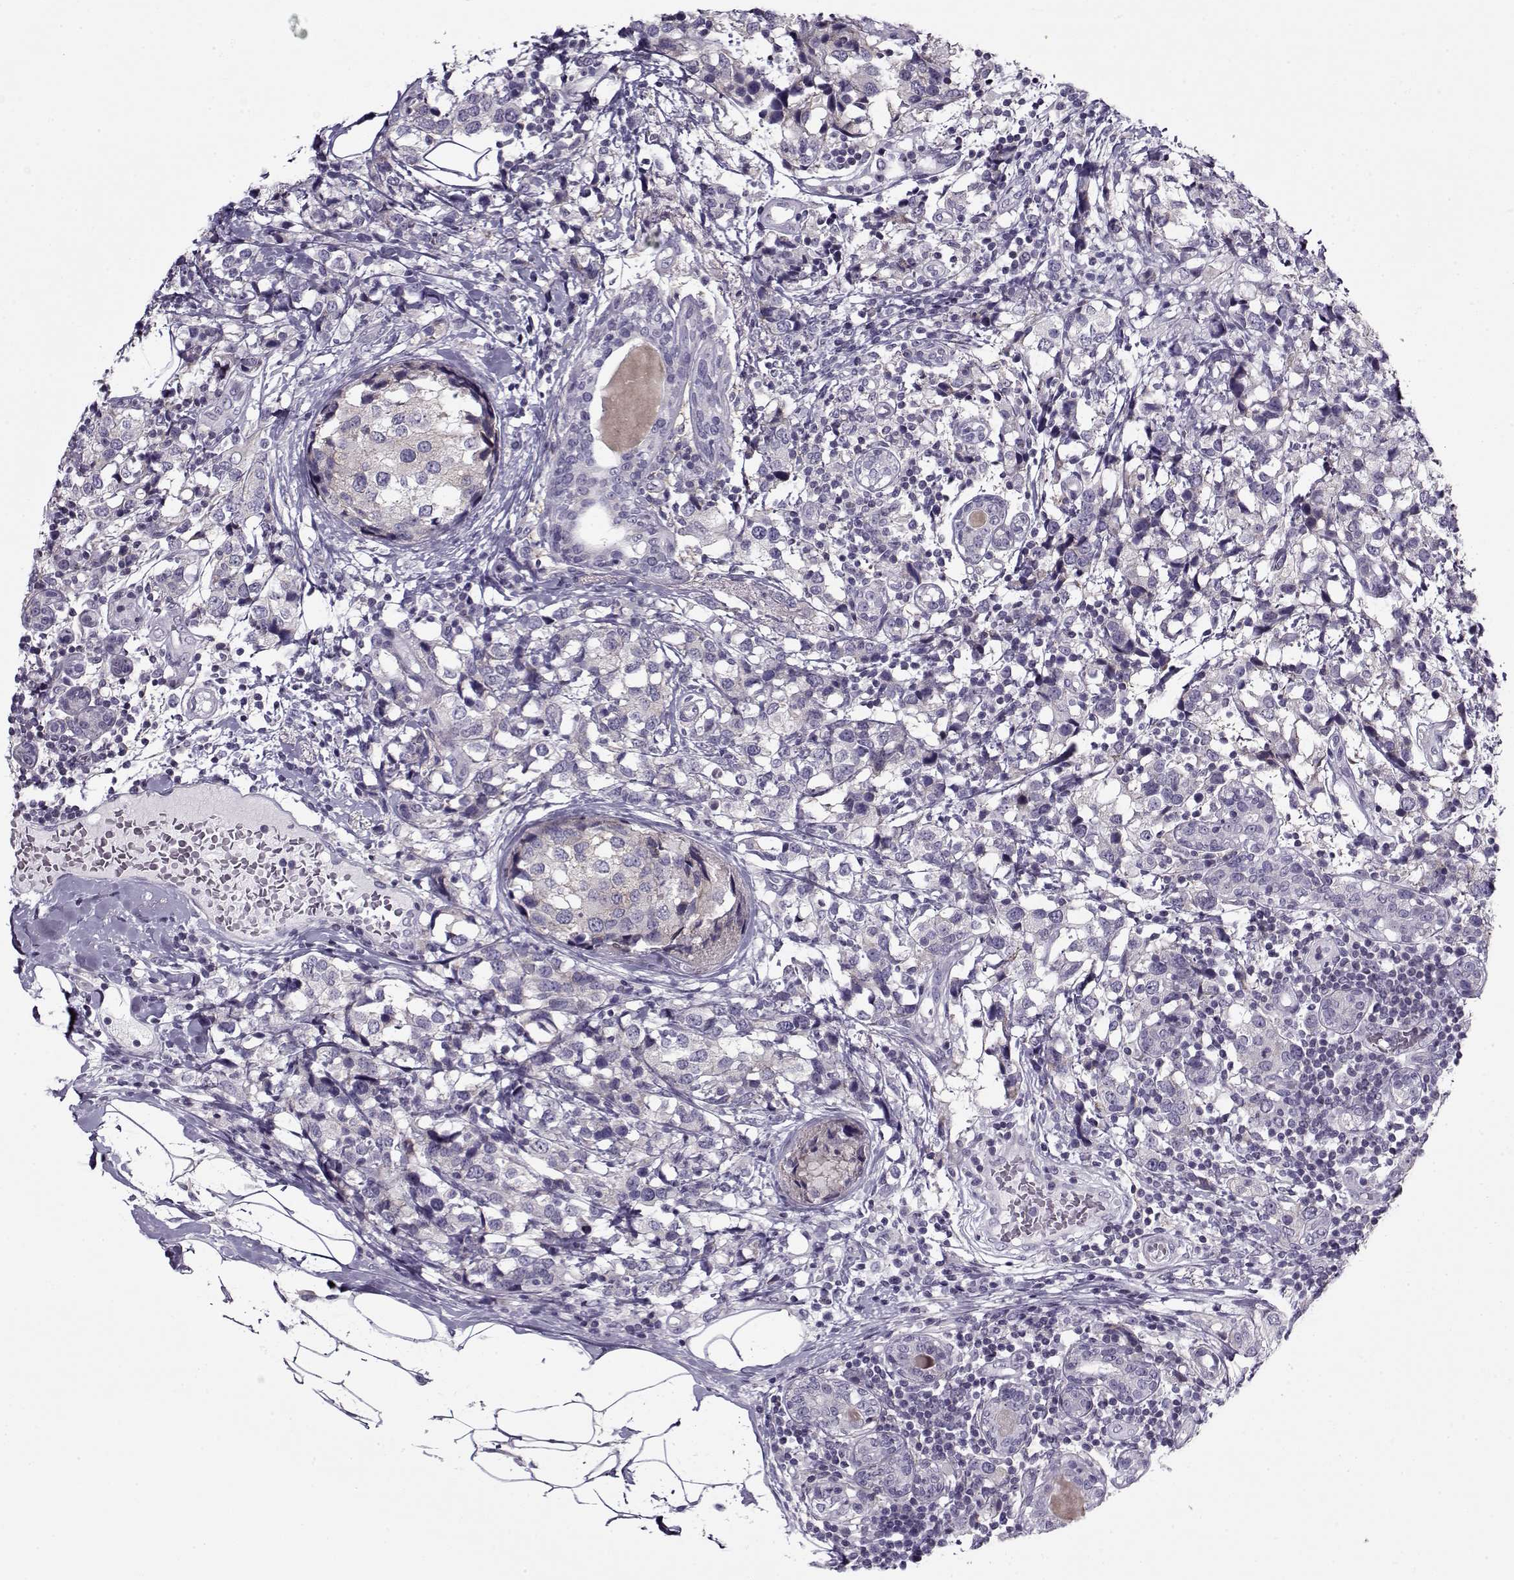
{"staining": {"intensity": "negative", "quantity": "none", "location": "none"}, "tissue": "breast cancer", "cell_type": "Tumor cells", "image_type": "cancer", "snomed": [{"axis": "morphology", "description": "Lobular carcinoma"}, {"axis": "topography", "description": "Breast"}], "caption": "Tumor cells show no significant staining in breast cancer (lobular carcinoma).", "gene": "PP2D1", "patient": {"sex": "female", "age": 59}}